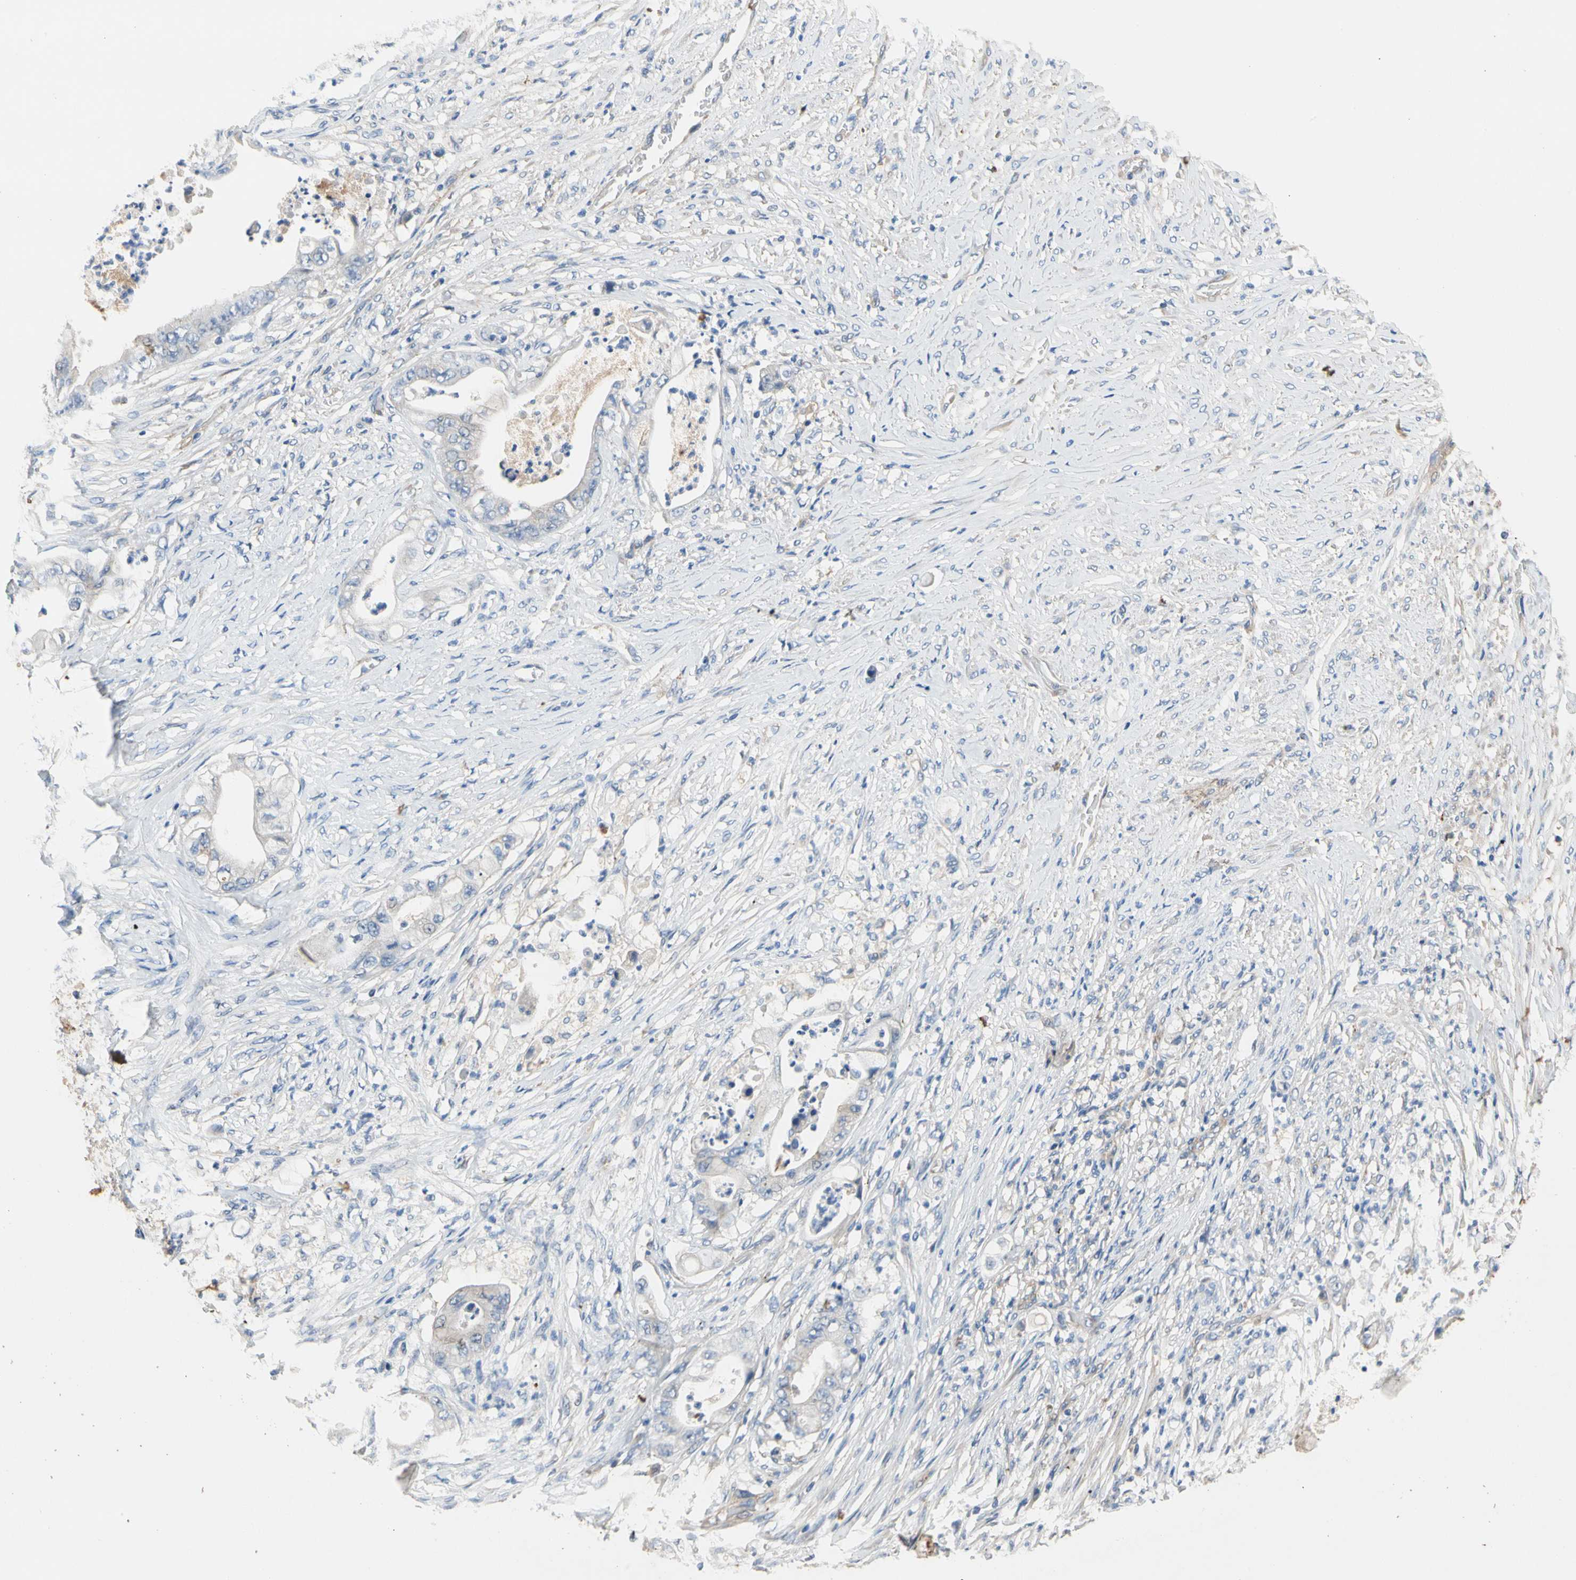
{"staining": {"intensity": "weak", "quantity": "<25%", "location": "cytoplasmic/membranous"}, "tissue": "stomach cancer", "cell_type": "Tumor cells", "image_type": "cancer", "snomed": [{"axis": "morphology", "description": "Adenocarcinoma, NOS"}, {"axis": "topography", "description": "Stomach"}], "caption": "The micrograph reveals no significant expression in tumor cells of stomach cancer.", "gene": "ENTREP3", "patient": {"sex": "female", "age": 73}}